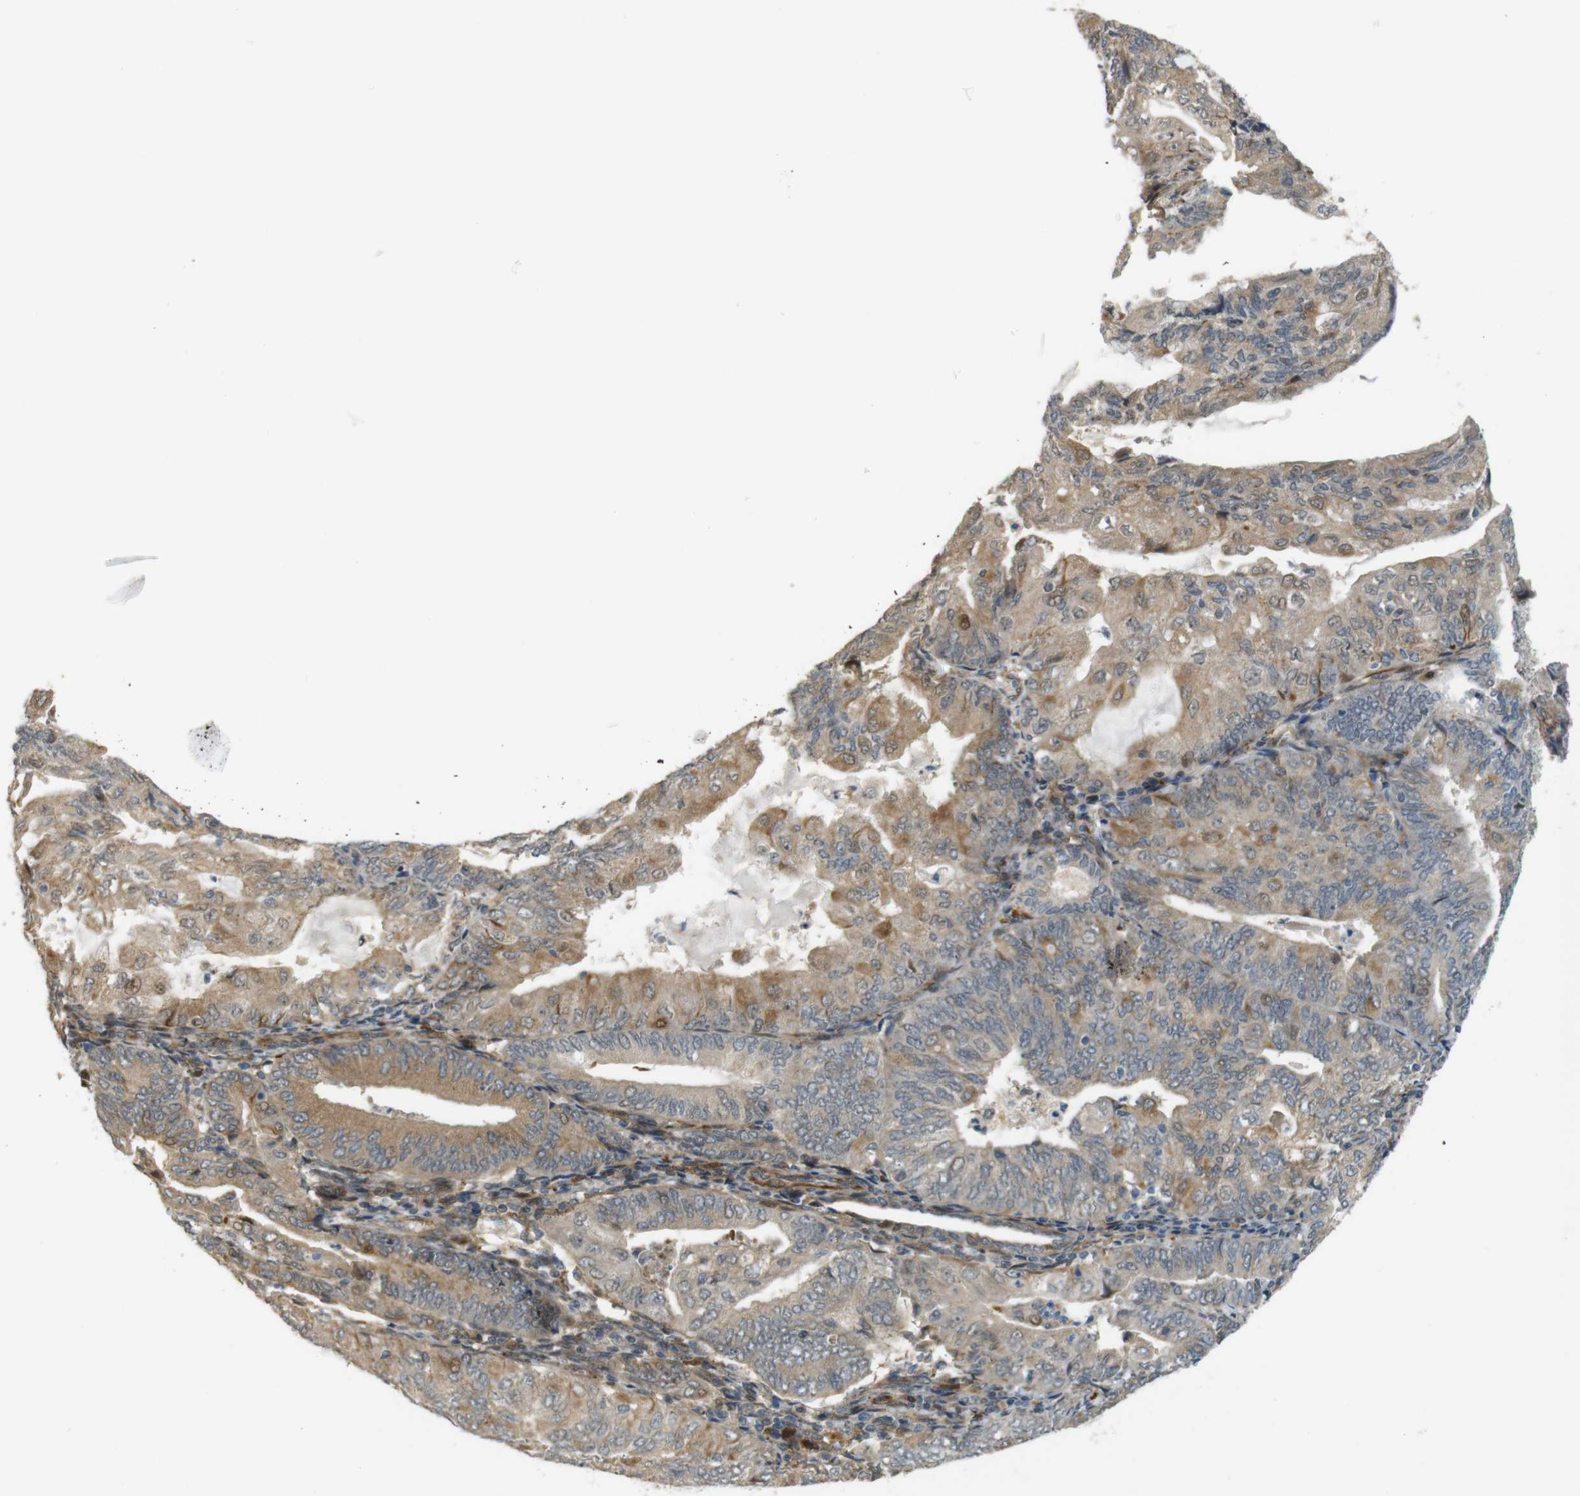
{"staining": {"intensity": "moderate", "quantity": "25%-75%", "location": "cytoplasmic/membranous,nuclear"}, "tissue": "endometrial cancer", "cell_type": "Tumor cells", "image_type": "cancer", "snomed": [{"axis": "morphology", "description": "Adenocarcinoma, NOS"}, {"axis": "topography", "description": "Endometrium"}], "caption": "A micrograph showing moderate cytoplasmic/membranous and nuclear staining in approximately 25%-75% of tumor cells in adenocarcinoma (endometrial), as visualized by brown immunohistochemical staining.", "gene": "TSPAN9", "patient": {"sex": "female", "age": 81}}